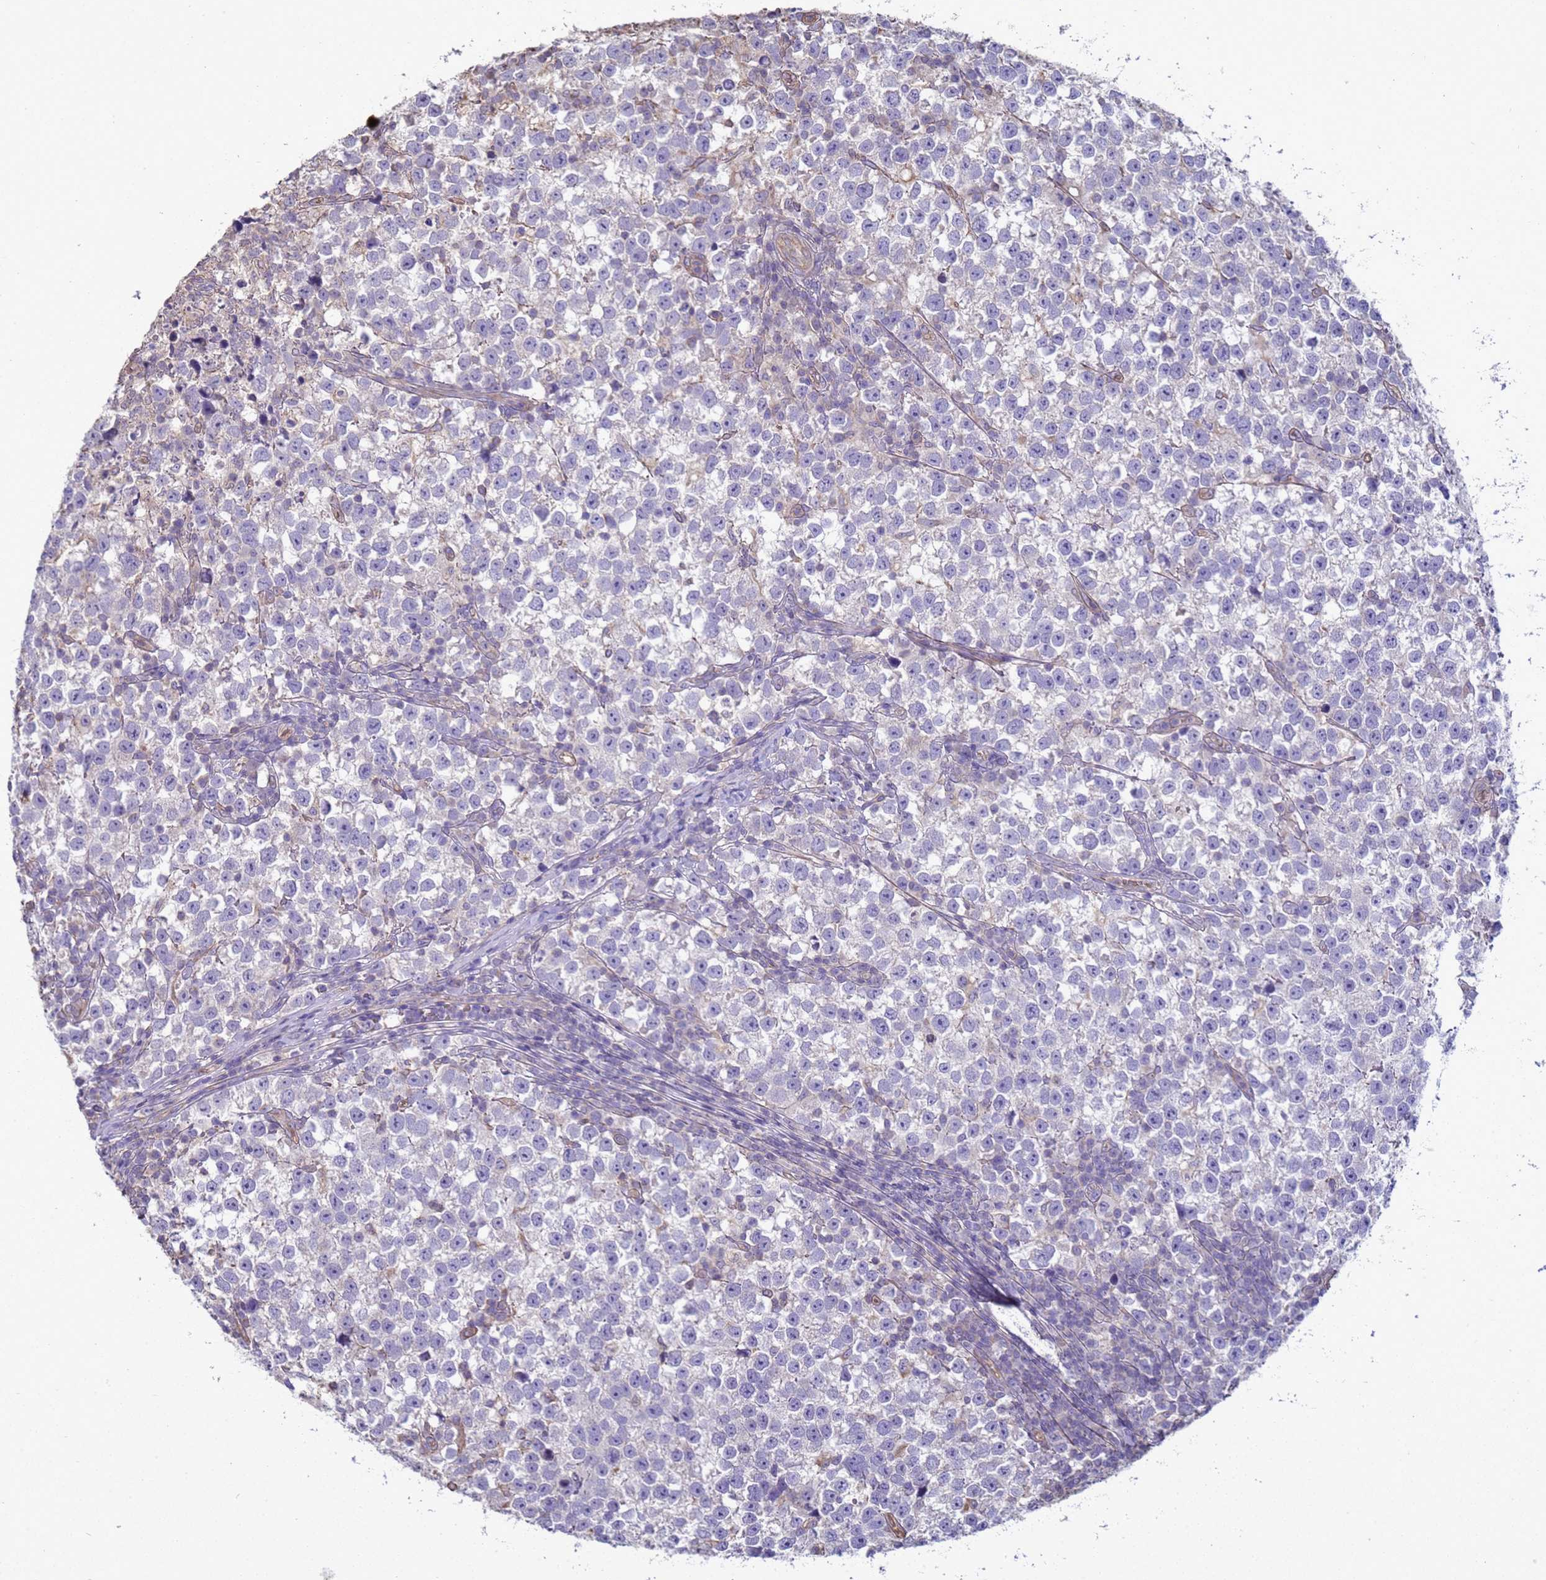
{"staining": {"intensity": "negative", "quantity": "none", "location": "none"}, "tissue": "testis cancer", "cell_type": "Tumor cells", "image_type": "cancer", "snomed": [{"axis": "morphology", "description": "Normal tissue, NOS"}, {"axis": "morphology", "description": "Seminoma, NOS"}, {"axis": "topography", "description": "Testis"}], "caption": "Immunohistochemical staining of human testis cancer reveals no significant expression in tumor cells.", "gene": "SGIP1", "patient": {"sex": "male", "age": 43}}